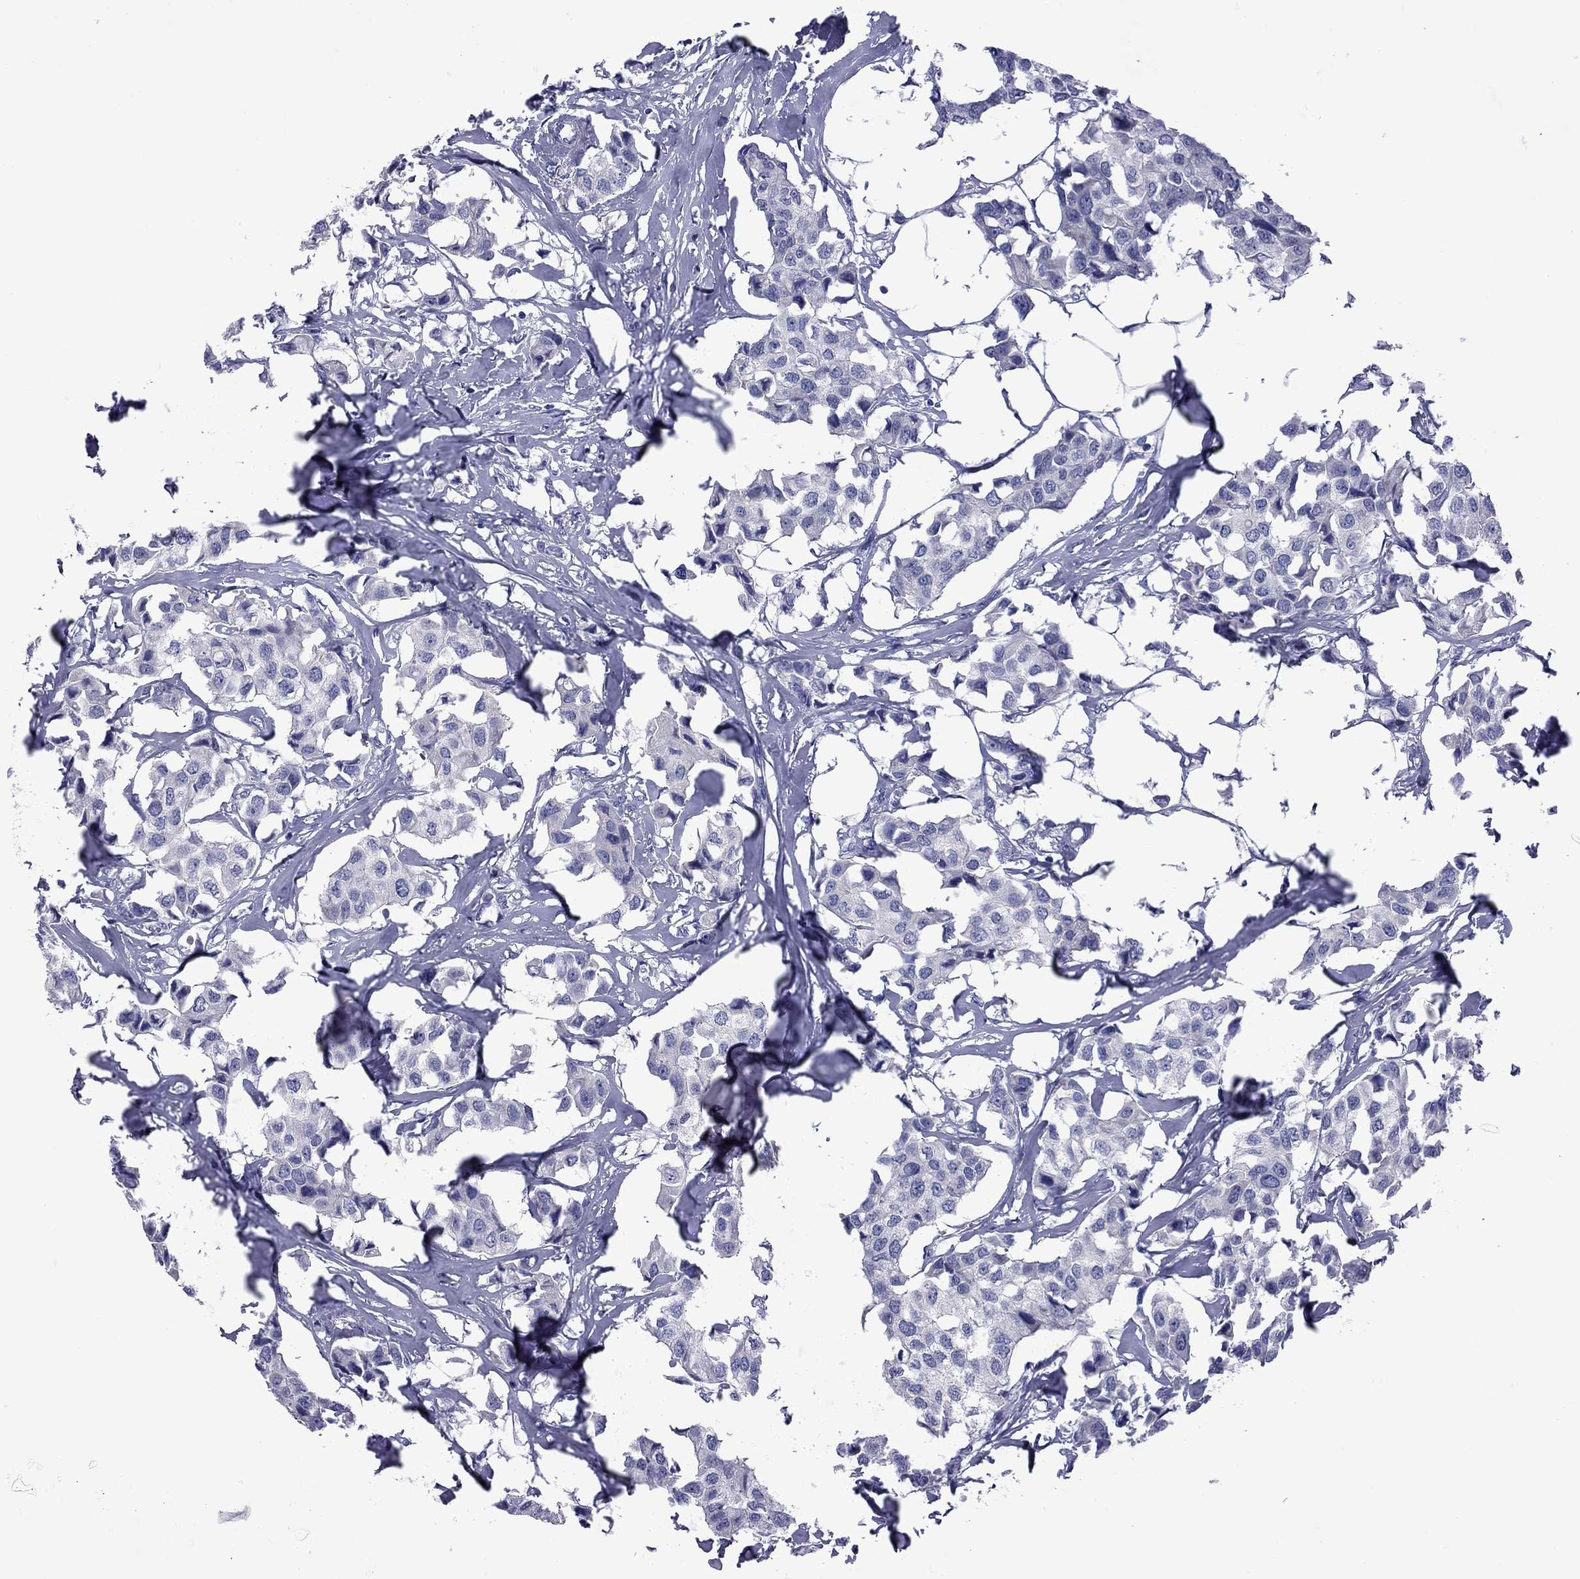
{"staining": {"intensity": "negative", "quantity": "none", "location": "none"}, "tissue": "breast cancer", "cell_type": "Tumor cells", "image_type": "cancer", "snomed": [{"axis": "morphology", "description": "Duct carcinoma"}, {"axis": "topography", "description": "Breast"}], "caption": "Immunohistochemistry histopathology image of human breast cancer (invasive ductal carcinoma) stained for a protein (brown), which reveals no positivity in tumor cells.", "gene": "EPPIN", "patient": {"sex": "female", "age": 80}}